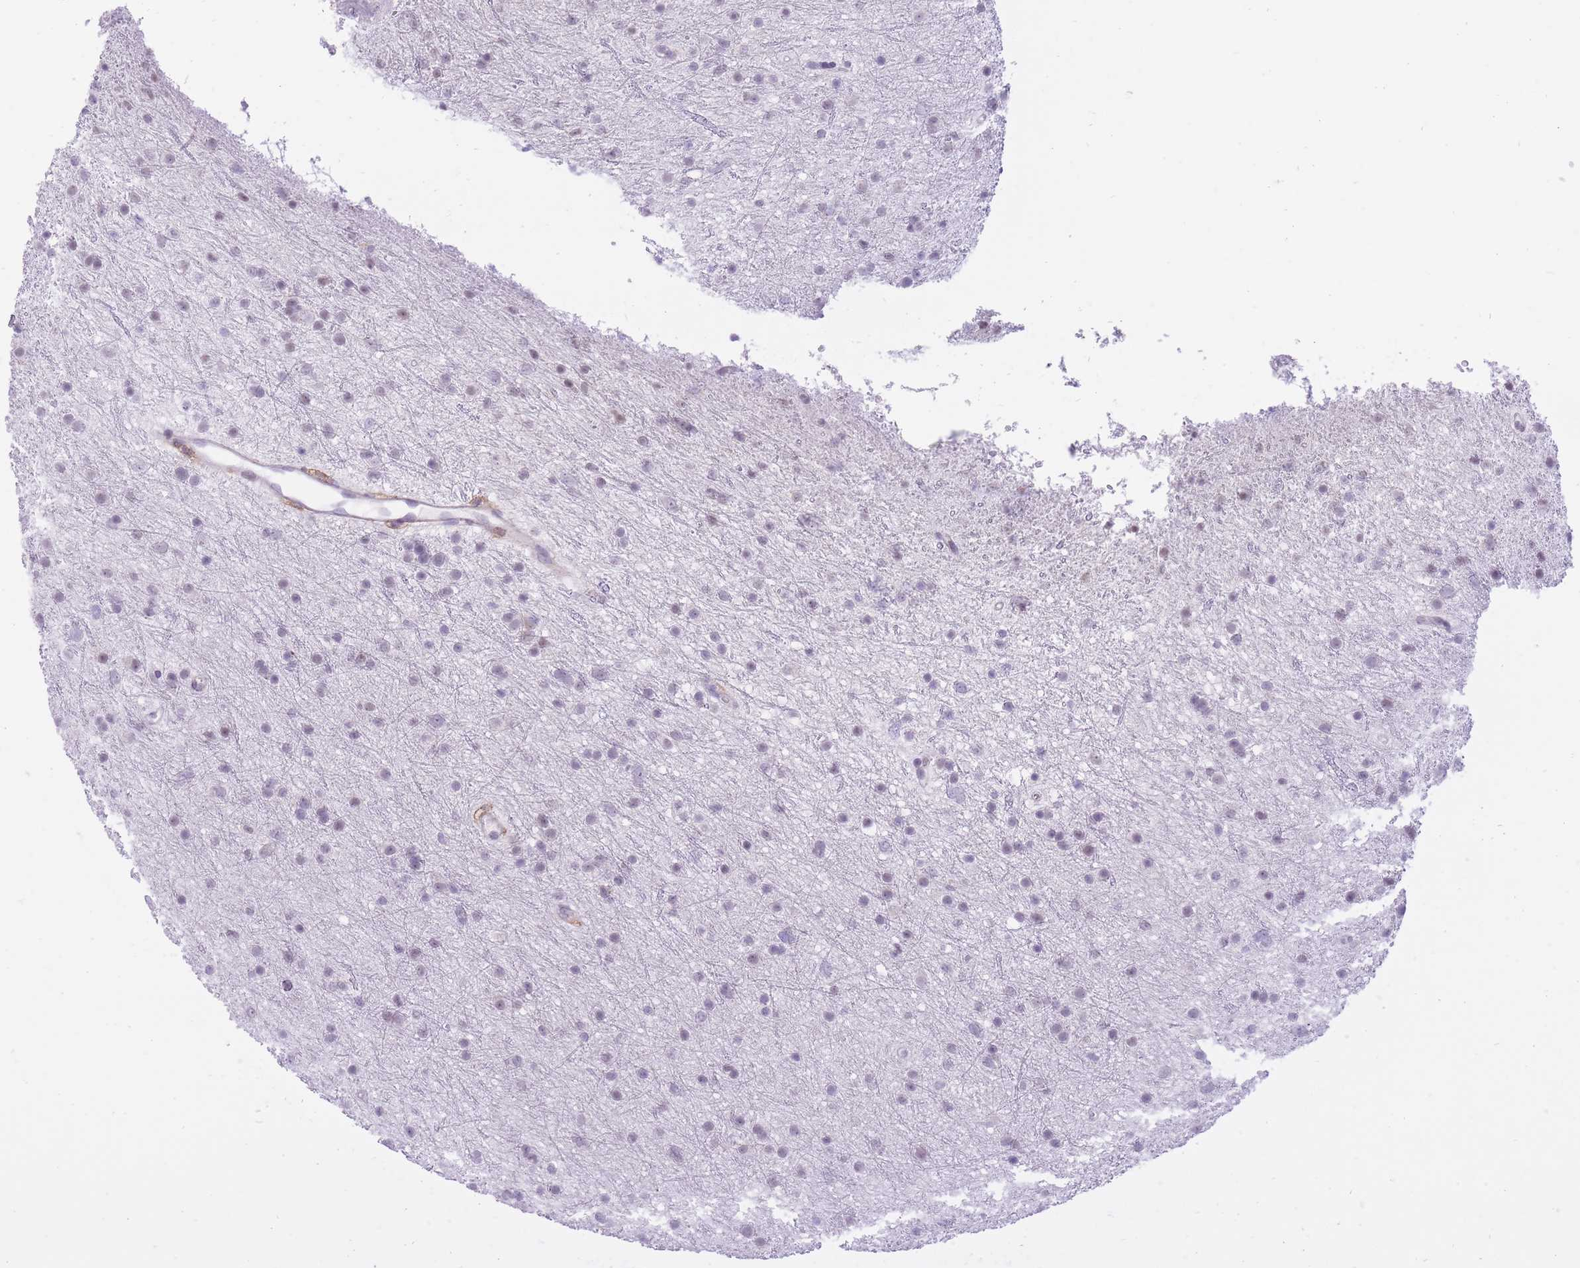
{"staining": {"intensity": "negative", "quantity": "none", "location": "none"}, "tissue": "glioma", "cell_type": "Tumor cells", "image_type": "cancer", "snomed": [{"axis": "morphology", "description": "Glioma, malignant, Low grade"}, {"axis": "topography", "description": "Cerebral cortex"}], "caption": "A photomicrograph of human glioma is negative for staining in tumor cells. (DAB IHC with hematoxylin counter stain).", "gene": "DENND2D", "patient": {"sex": "female", "age": 39}}